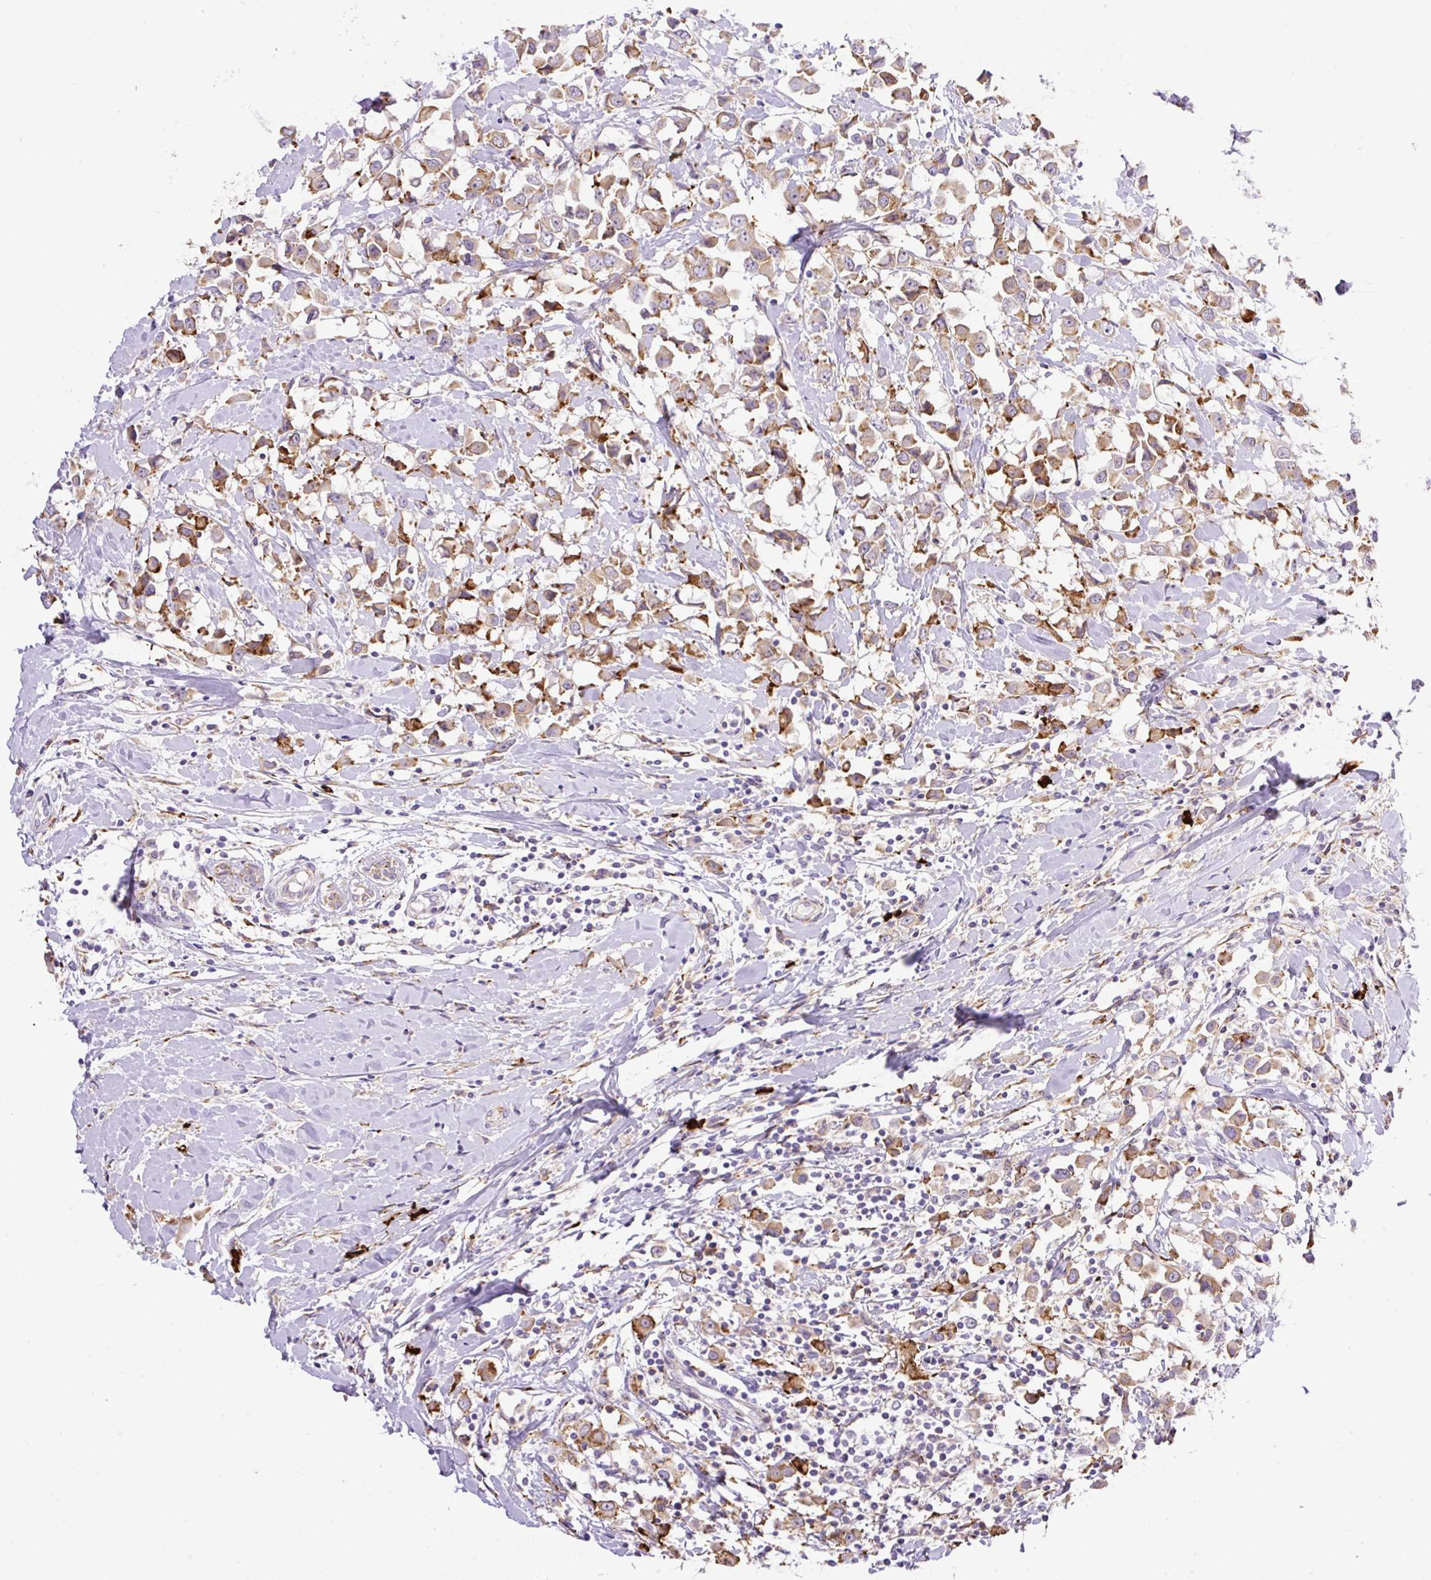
{"staining": {"intensity": "moderate", "quantity": ">75%", "location": "cytoplasmic/membranous"}, "tissue": "breast cancer", "cell_type": "Tumor cells", "image_type": "cancer", "snomed": [{"axis": "morphology", "description": "Duct carcinoma"}, {"axis": "topography", "description": "Breast"}], "caption": "Protein expression analysis of breast intraductal carcinoma exhibits moderate cytoplasmic/membranous expression in about >75% of tumor cells. Nuclei are stained in blue.", "gene": "POFUT1", "patient": {"sex": "female", "age": 61}}